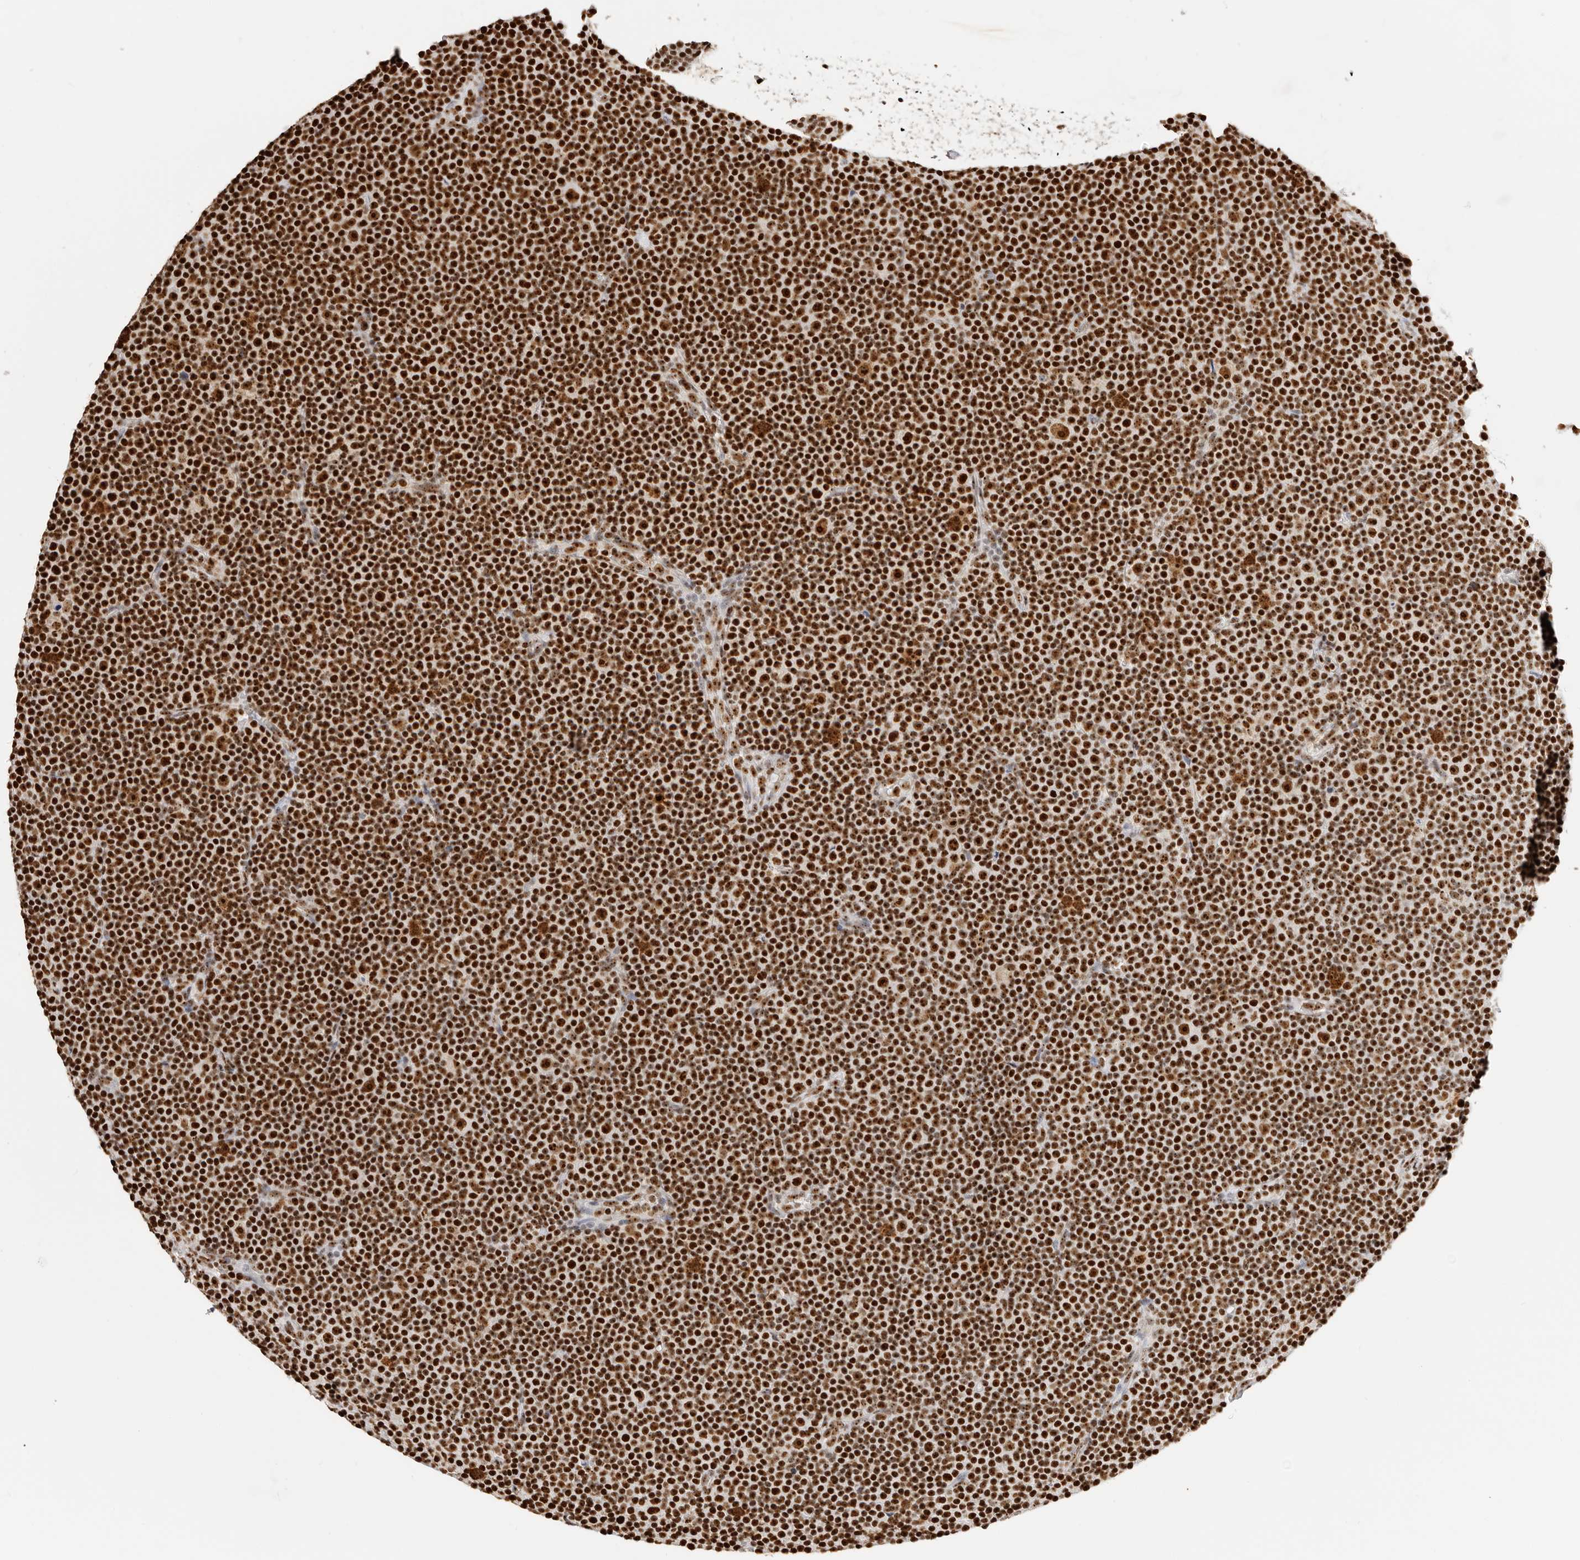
{"staining": {"intensity": "strong", "quantity": ">75%", "location": "nuclear"}, "tissue": "lymphoma", "cell_type": "Tumor cells", "image_type": "cancer", "snomed": [{"axis": "morphology", "description": "Malignant lymphoma, non-Hodgkin's type, Low grade"}, {"axis": "topography", "description": "Lymph node"}], "caption": "The immunohistochemical stain highlights strong nuclear positivity in tumor cells of lymphoma tissue. (DAB IHC with brightfield microscopy, high magnification).", "gene": "IQGAP3", "patient": {"sex": "female", "age": 67}}